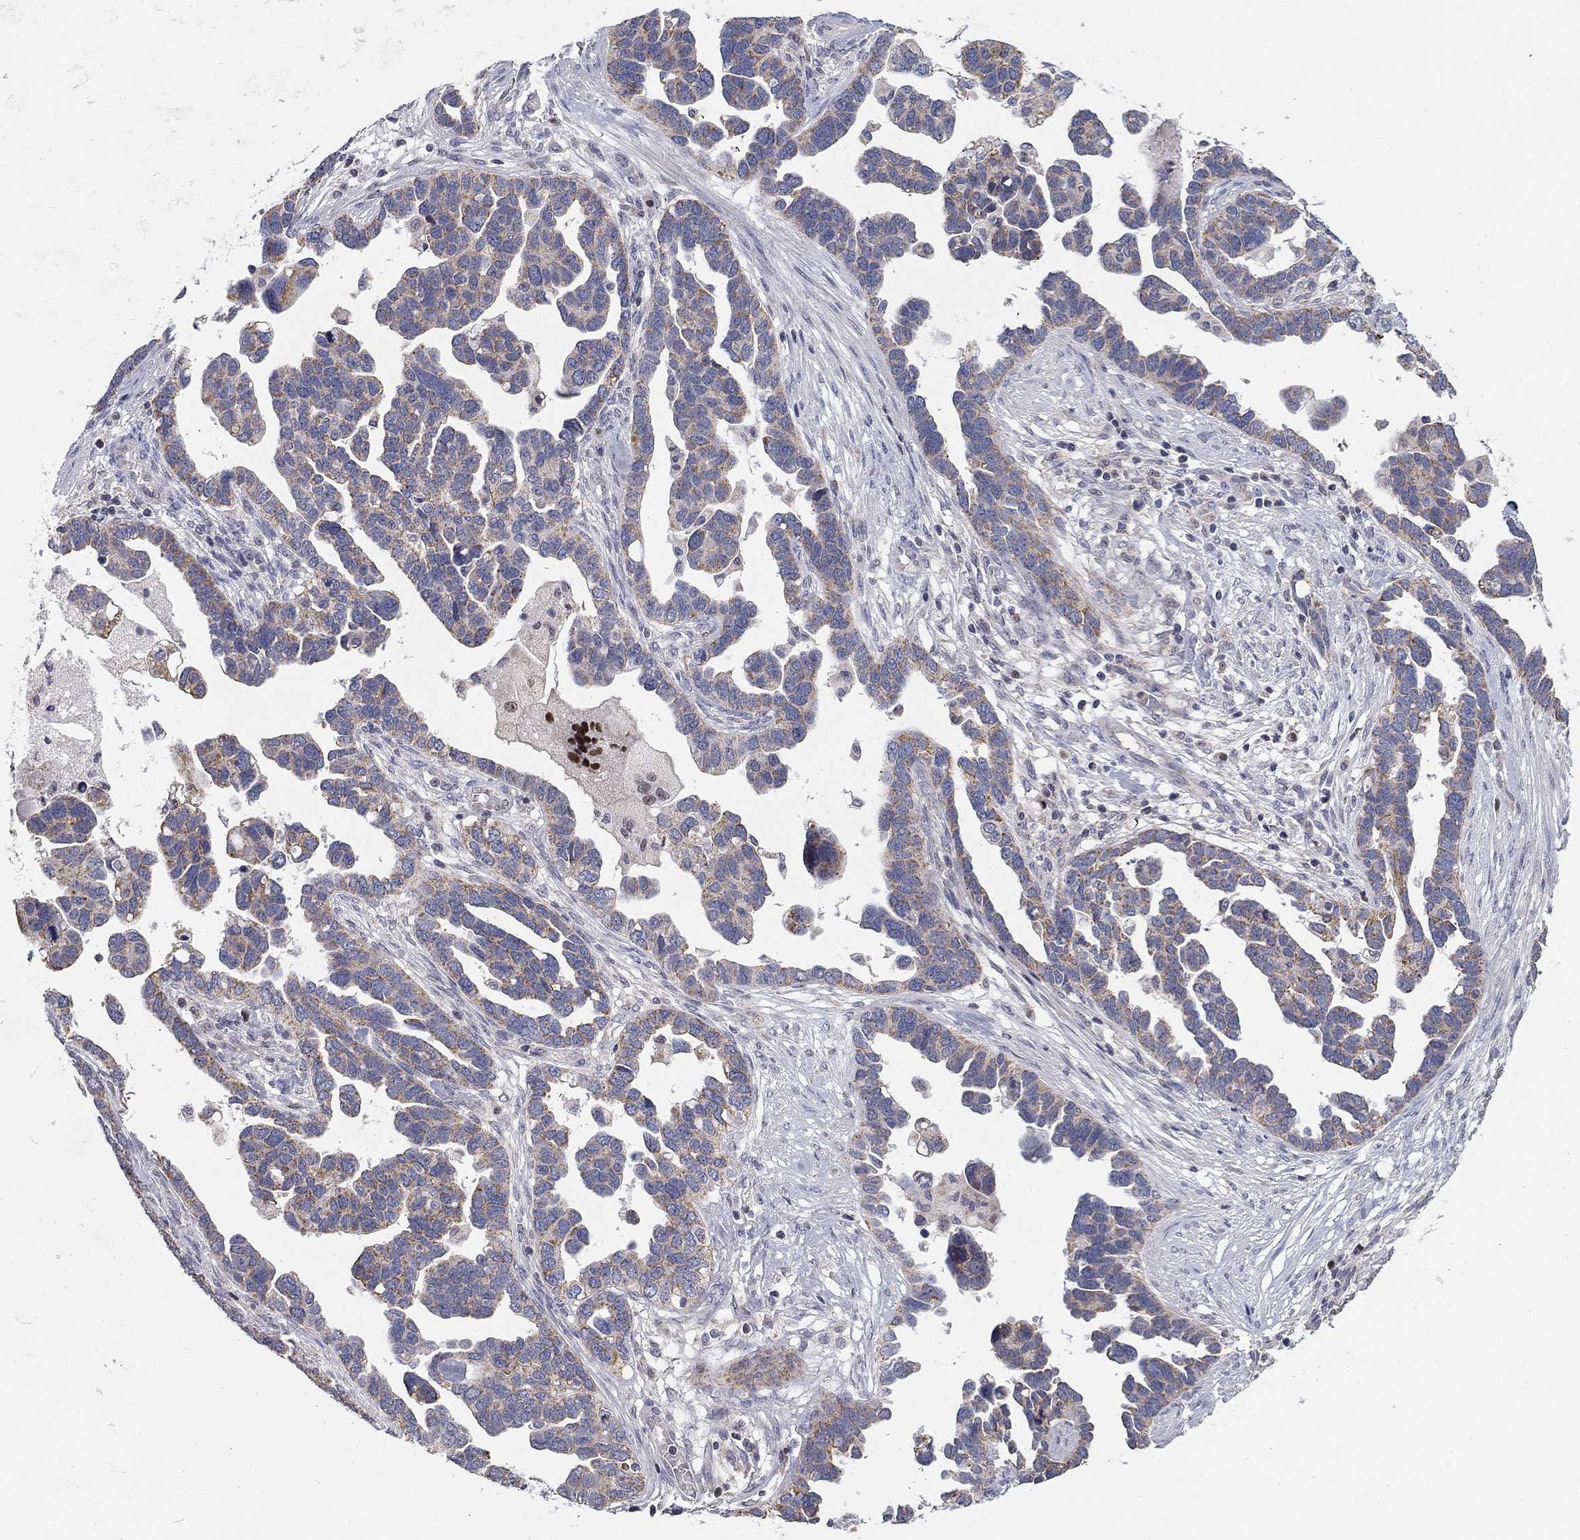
{"staining": {"intensity": "weak", "quantity": "<25%", "location": "cytoplasmic/membranous"}, "tissue": "ovarian cancer", "cell_type": "Tumor cells", "image_type": "cancer", "snomed": [{"axis": "morphology", "description": "Cystadenocarcinoma, serous, NOS"}, {"axis": "topography", "description": "Ovary"}], "caption": "Tumor cells show no significant protein expression in ovarian cancer. (DAB IHC with hematoxylin counter stain).", "gene": "SLC2A9", "patient": {"sex": "female", "age": 54}}